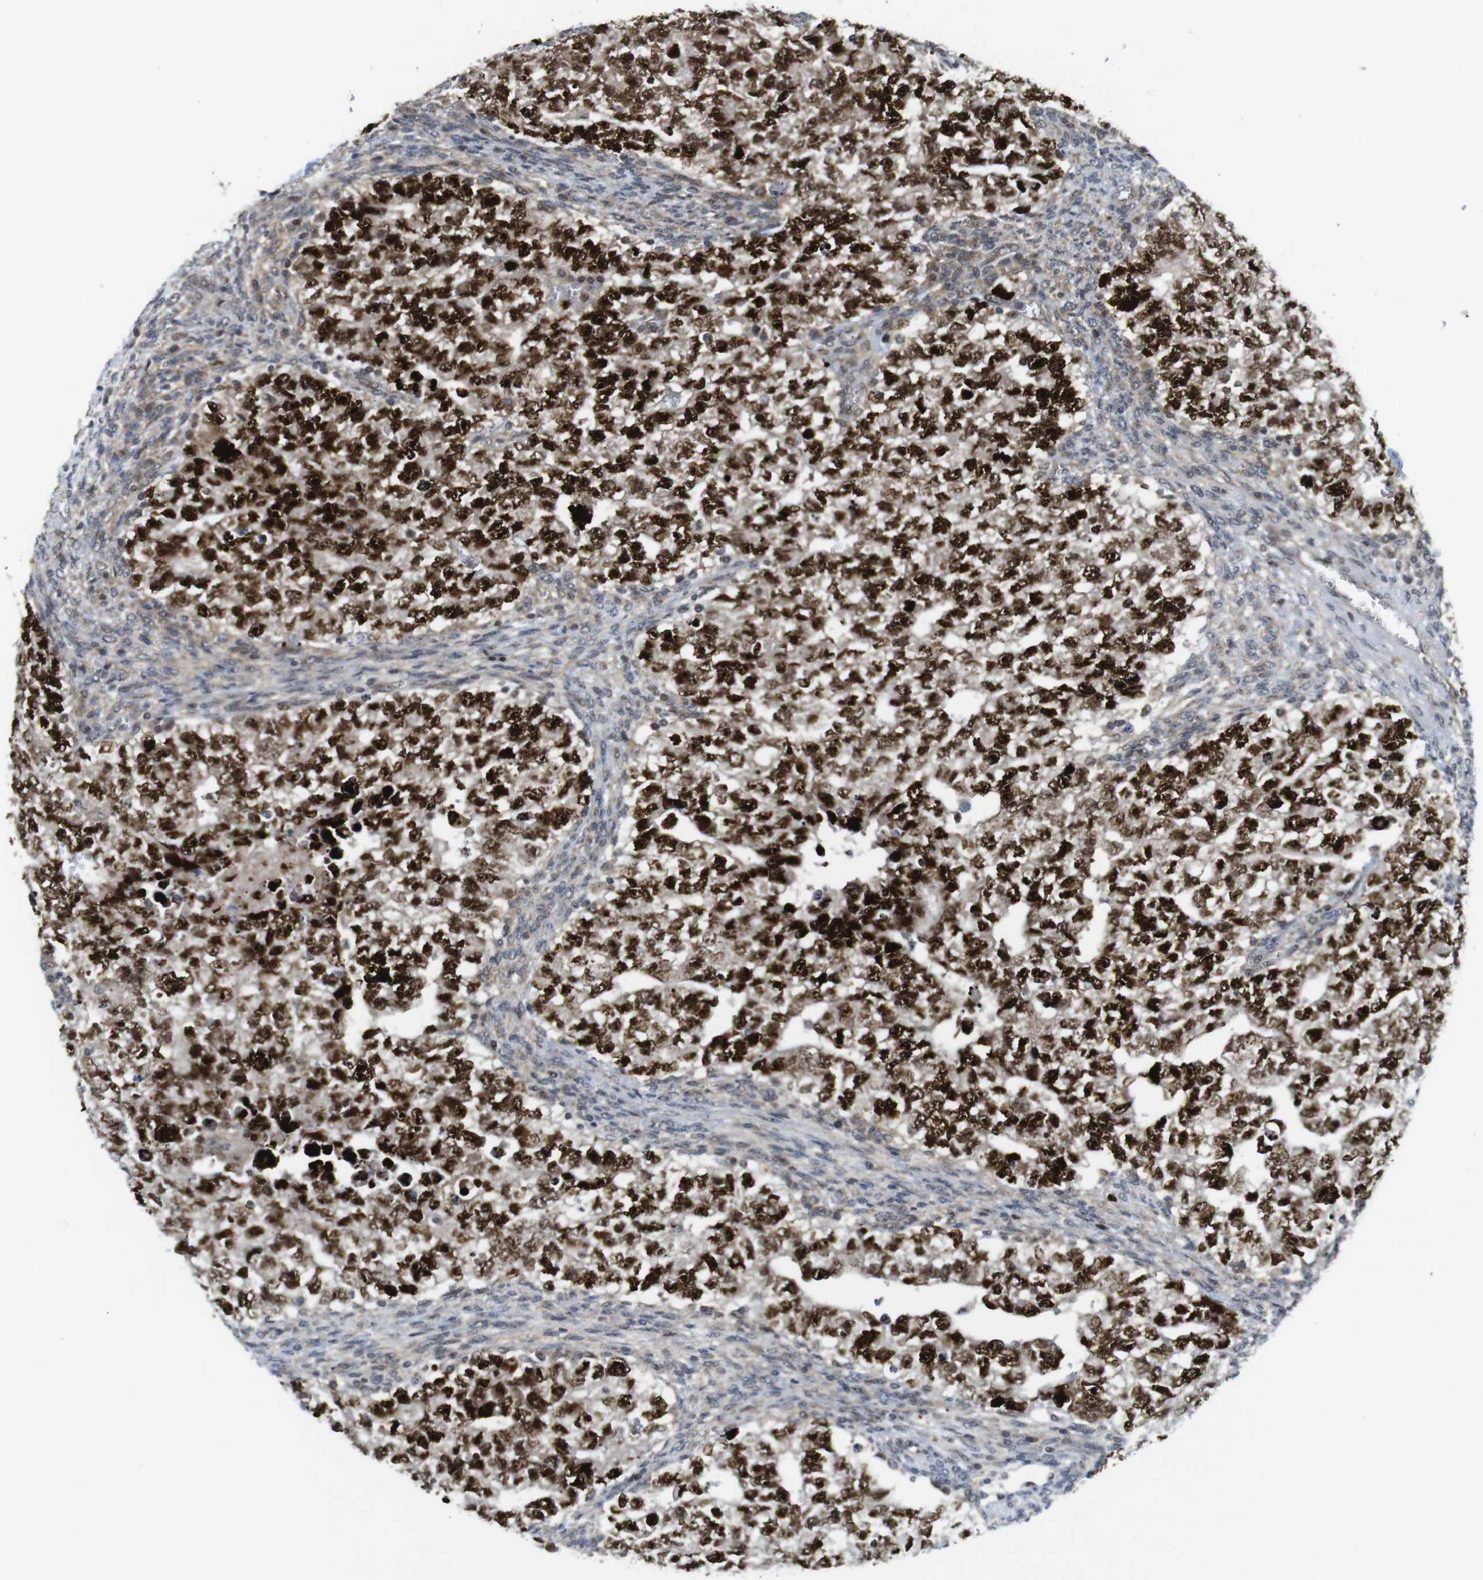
{"staining": {"intensity": "strong", "quantity": ">75%", "location": "nuclear"}, "tissue": "testis cancer", "cell_type": "Tumor cells", "image_type": "cancer", "snomed": [{"axis": "morphology", "description": "Seminoma, NOS"}, {"axis": "morphology", "description": "Carcinoma, Embryonal, NOS"}, {"axis": "topography", "description": "Testis"}], "caption": "Seminoma (testis) stained for a protein displays strong nuclear positivity in tumor cells.", "gene": "RCC1", "patient": {"sex": "male", "age": 38}}